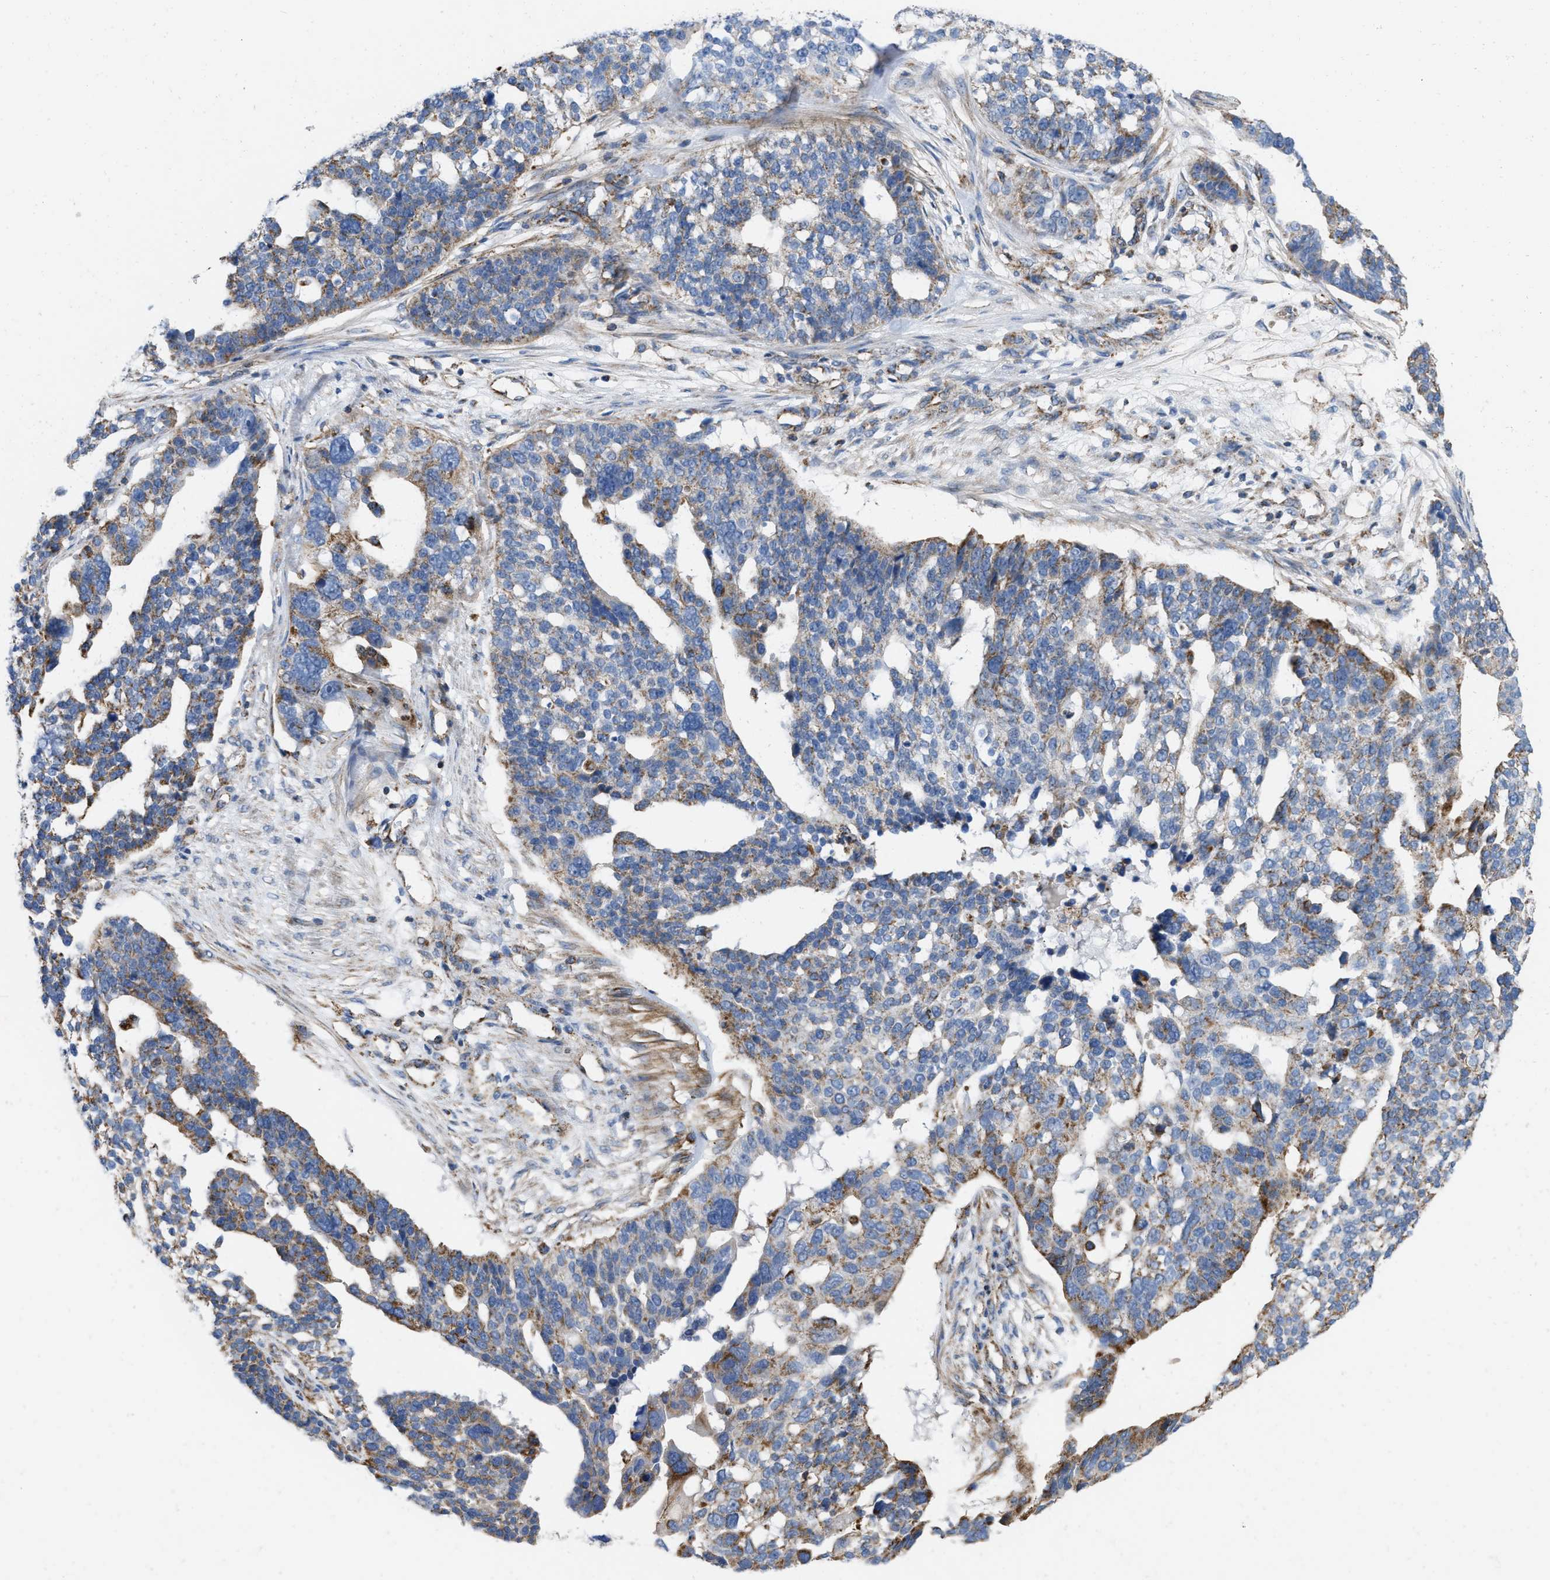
{"staining": {"intensity": "moderate", "quantity": "25%-75%", "location": "cytoplasmic/membranous"}, "tissue": "ovarian cancer", "cell_type": "Tumor cells", "image_type": "cancer", "snomed": [{"axis": "morphology", "description": "Cystadenocarcinoma, serous, NOS"}, {"axis": "topography", "description": "Ovary"}], "caption": "Serous cystadenocarcinoma (ovarian) was stained to show a protein in brown. There is medium levels of moderate cytoplasmic/membranous staining in about 25%-75% of tumor cells.", "gene": "GRB10", "patient": {"sex": "female", "age": 59}}